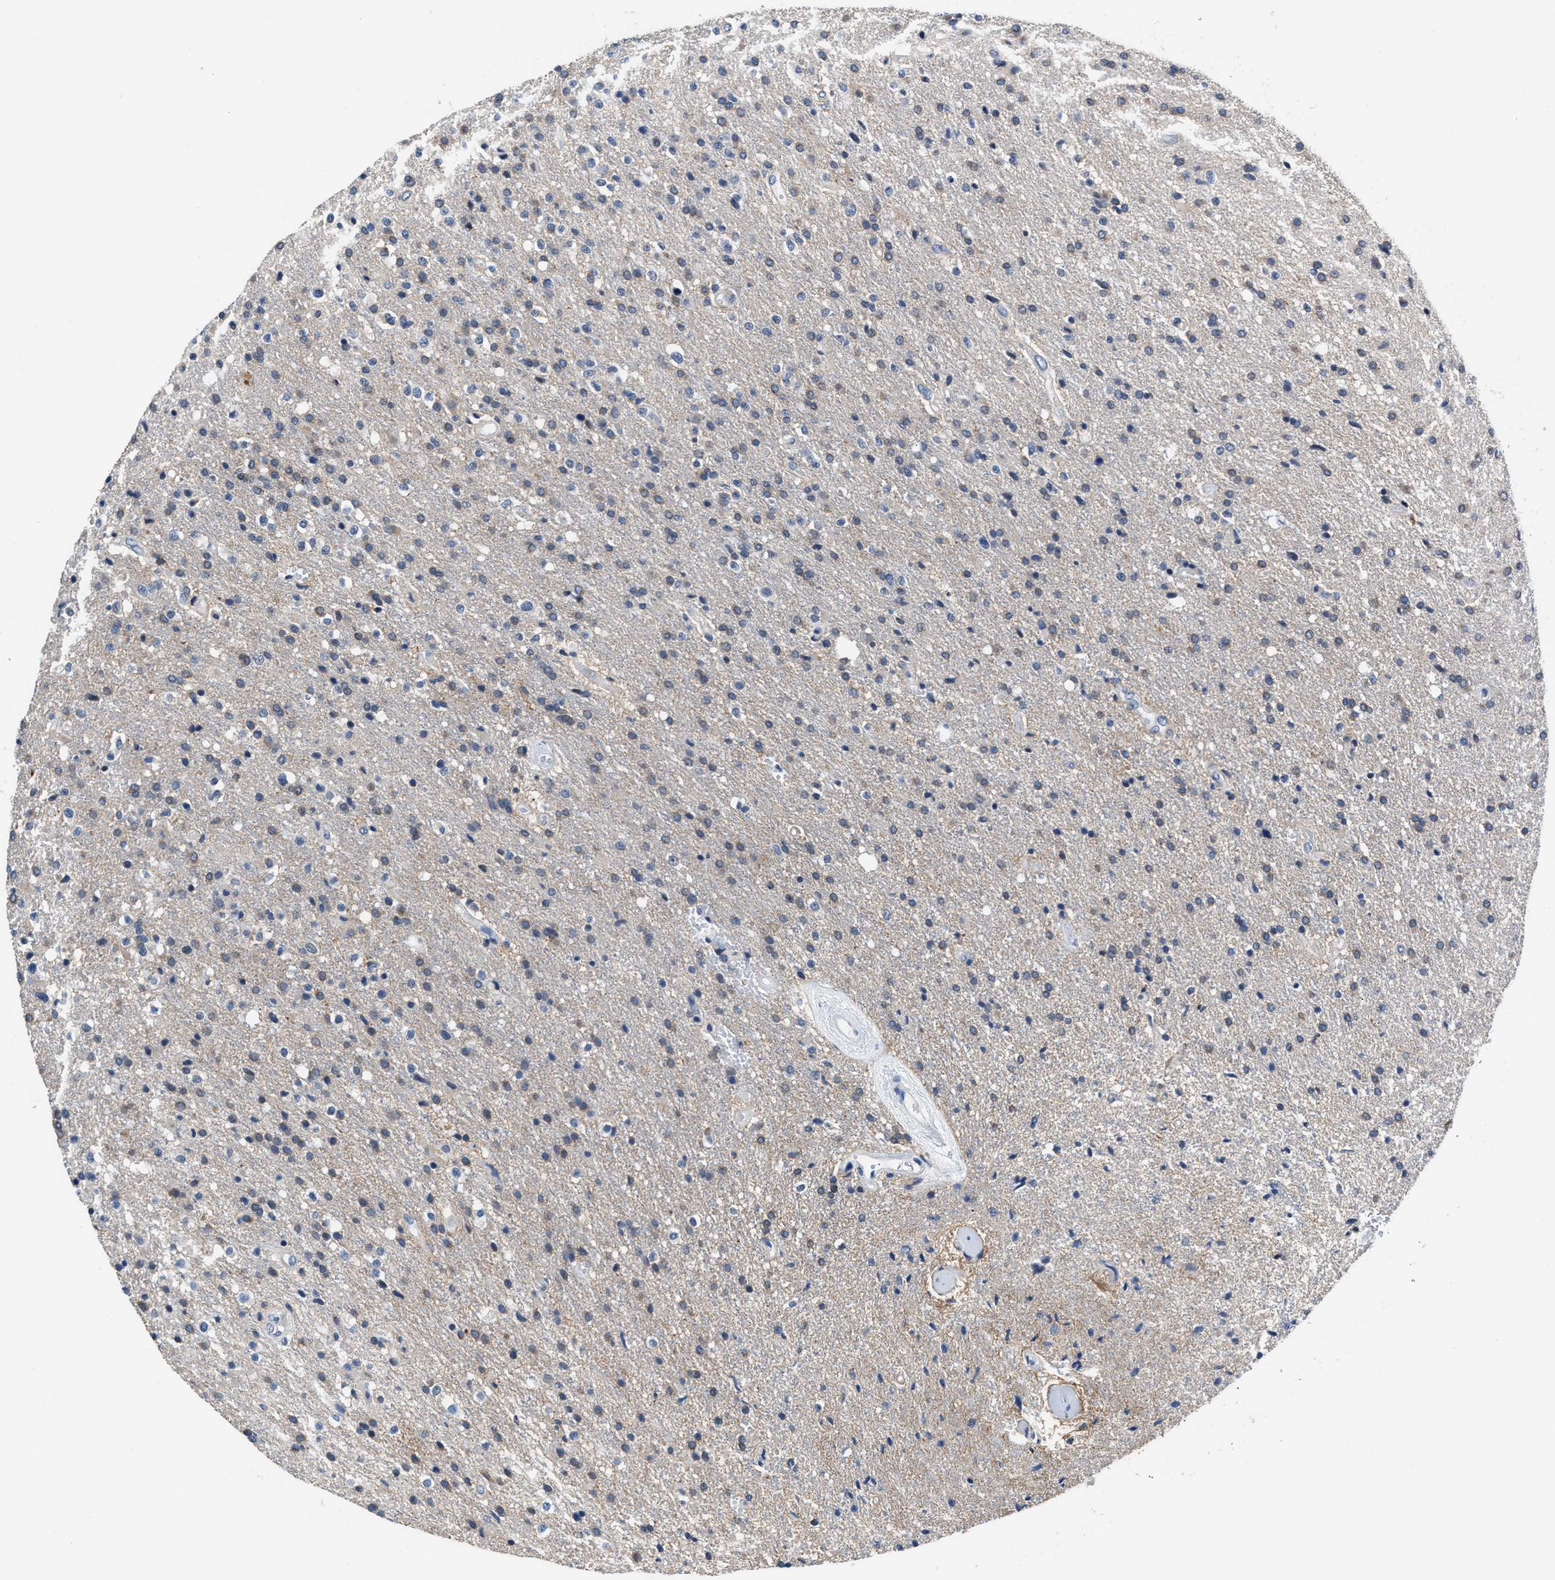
{"staining": {"intensity": "weak", "quantity": "25%-75%", "location": "cytoplasmic/membranous"}, "tissue": "glioma", "cell_type": "Tumor cells", "image_type": "cancer", "snomed": [{"axis": "morphology", "description": "Glioma, malignant, High grade"}, {"axis": "topography", "description": "Brain"}], "caption": "Malignant glioma (high-grade) was stained to show a protein in brown. There is low levels of weak cytoplasmic/membranous staining in approximately 25%-75% of tumor cells.", "gene": "MYH3", "patient": {"sex": "male", "age": 72}}